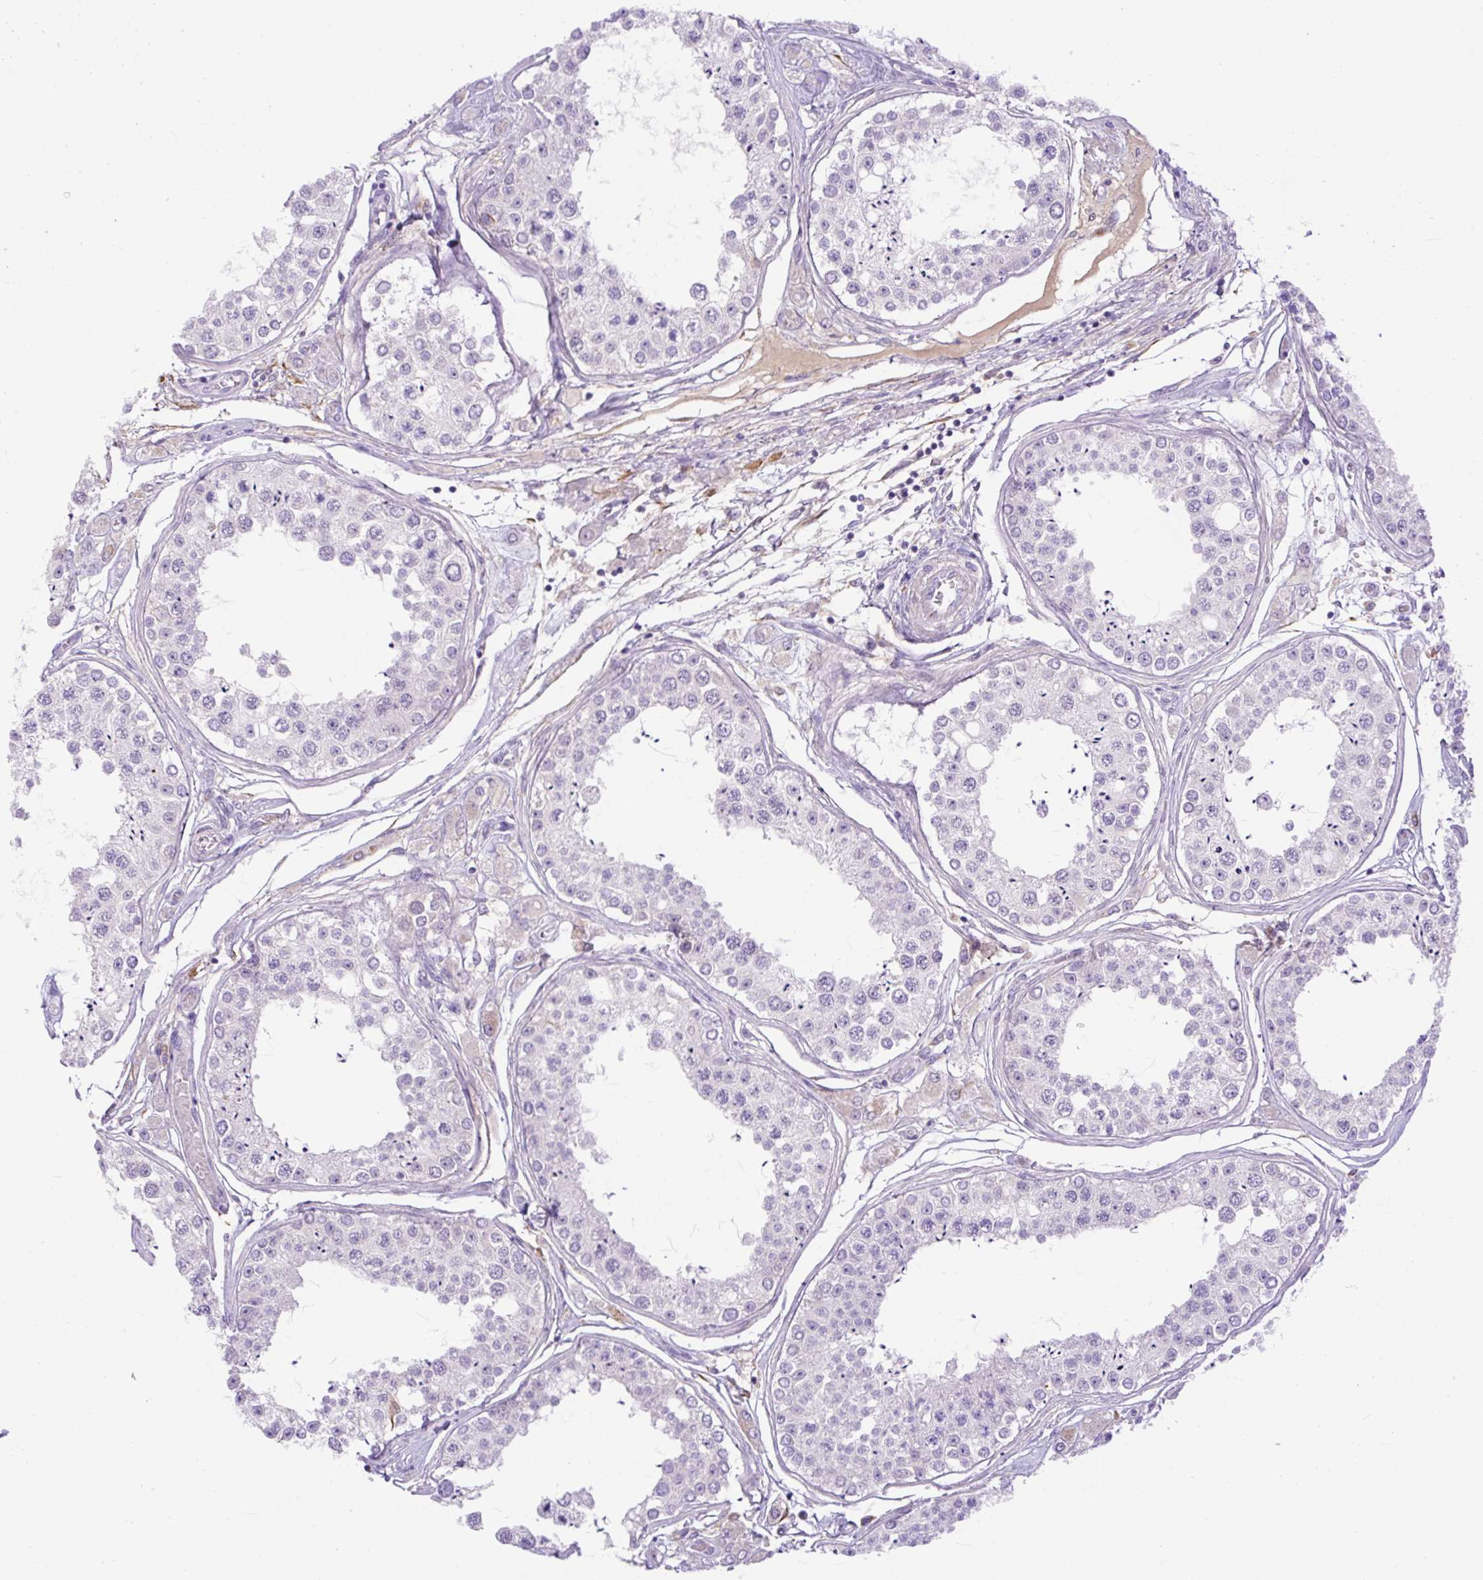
{"staining": {"intensity": "negative", "quantity": "none", "location": "none"}, "tissue": "testis", "cell_type": "Cells in seminiferous ducts", "image_type": "normal", "snomed": [{"axis": "morphology", "description": "Normal tissue, NOS"}, {"axis": "topography", "description": "Testis"}], "caption": "Human testis stained for a protein using immunohistochemistry (IHC) displays no positivity in cells in seminiferous ducts.", "gene": "SPTBN5", "patient": {"sex": "male", "age": 25}}